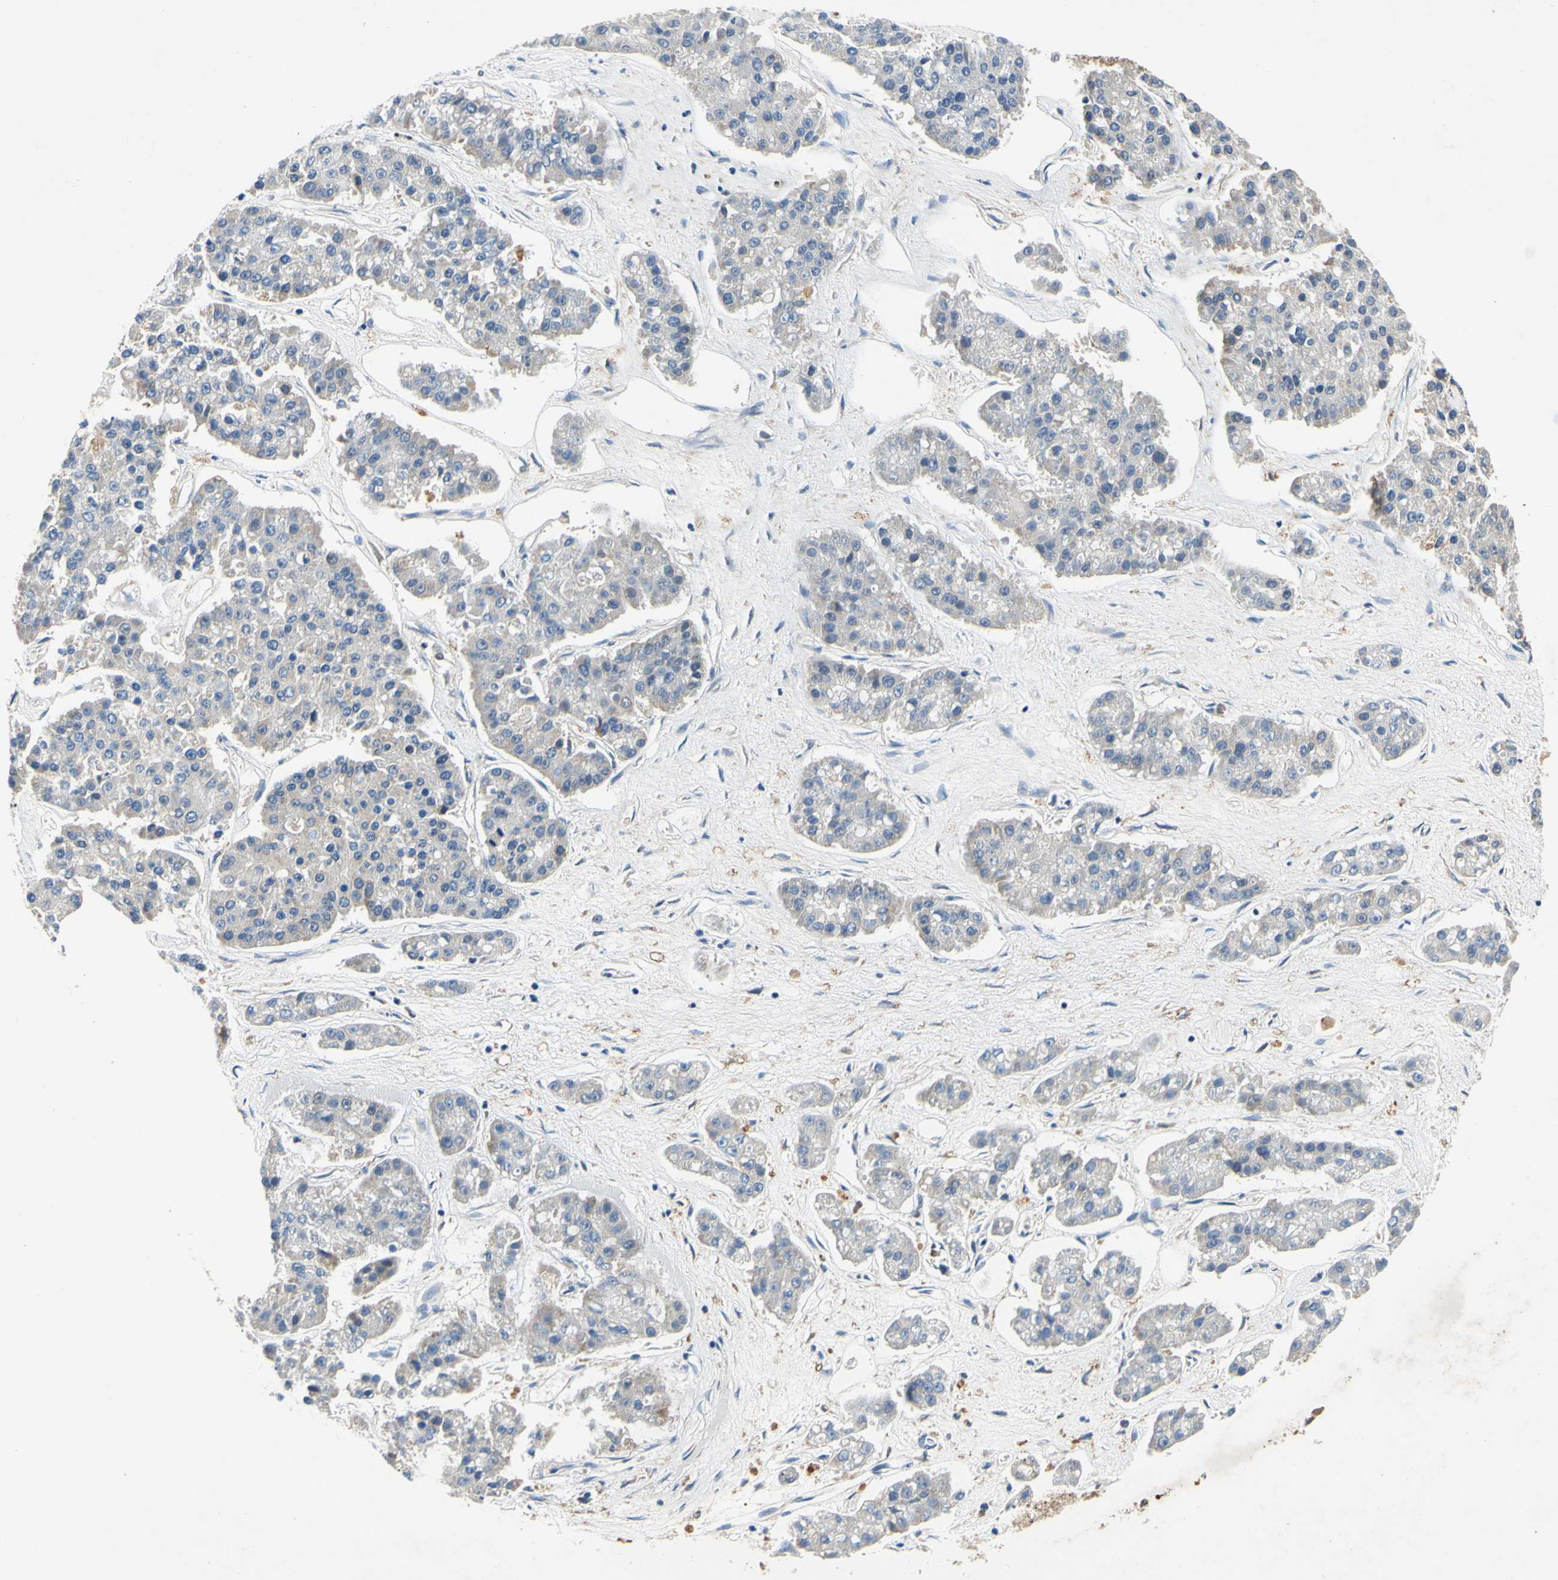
{"staining": {"intensity": "negative", "quantity": "none", "location": "none"}, "tissue": "pancreatic cancer", "cell_type": "Tumor cells", "image_type": "cancer", "snomed": [{"axis": "morphology", "description": "Adenocarcinoma, NOS"}, {"axis": "topography", "description": "Pancreas"}], "caption": "Immunohistochemical staining of pancreatic adenocarcinoma exhibits no significant expression in tumor cells.", "gene": "PLA2G4A", "patient": {"sex": "male", "age": 50}}